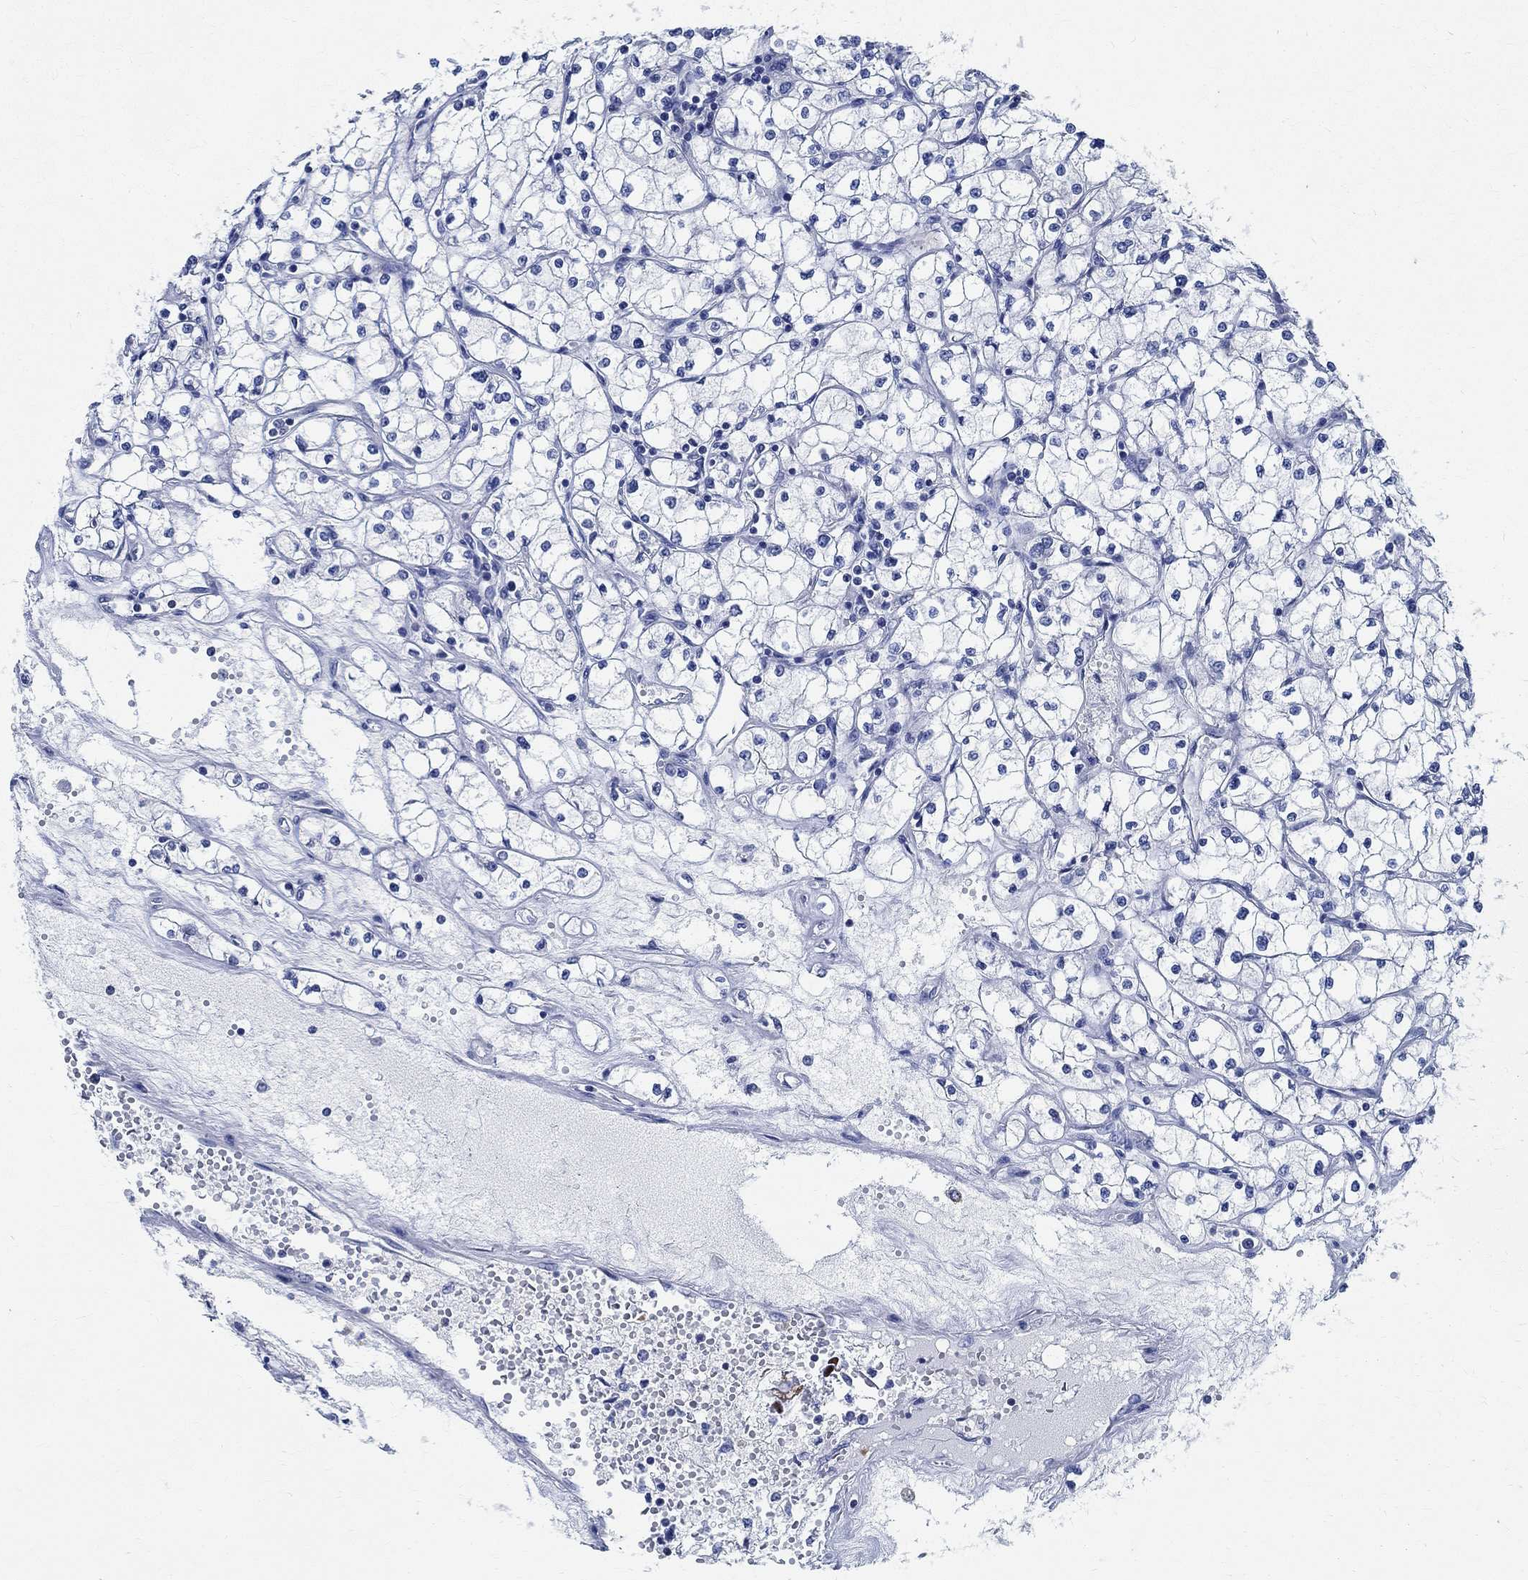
{"staining": {"intensity": "negative", "quantity": "none", "location": "none"}, "tissue": "renal cancer", "cell_type": "Tumor cells", "image_type": "cancer", "snomed": [{"axis": "morphology", "description": "Adenocarcinoma, NOS"}, {"axis": "topography", "description": "Kidney"}], "caption": "The immunohistochemistry histopathology image has no significant staining in tumor cells of renal adenocarcinoma tissue.", "gene": "PRX", "patient": {"sex": "male", "age": 67}}